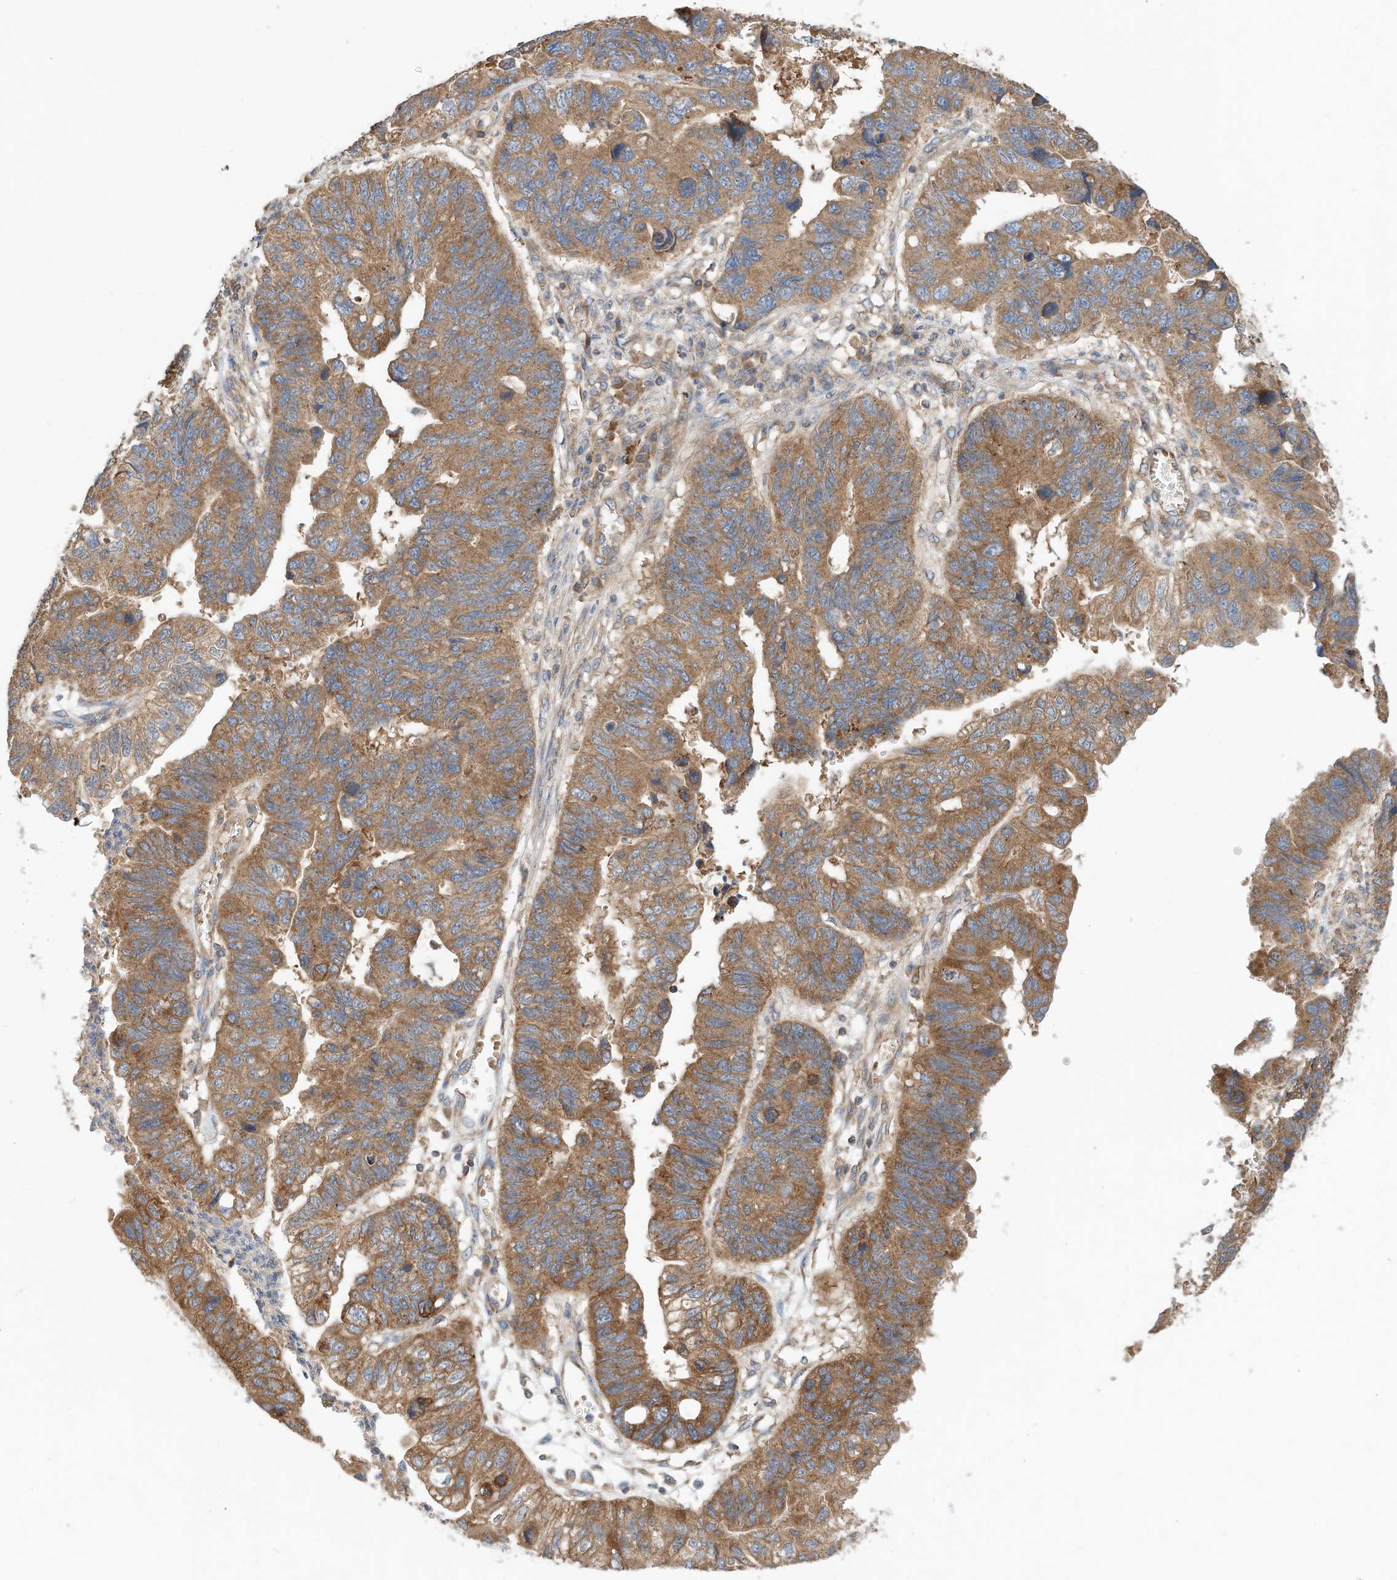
{"staining": {"intensity": "moderate", "quantity": ">75%", "location": "cytoplasmic/membranous"}, "tissue": "stomach cancer", "cell_type": "Tumor cells", "image_type": "cancer", "snomed": [{"axis": "morphology", "description": "Adenocarcinoma, NOS"}, {"axis": "topography", "description": "Stomach"}], "caption": "IHC histopathology image of adenocarcinoma (stomach) stained for a protein (brown), which exhibits medium levels of moderate cytoplasmic/membranous positivity in approximately >75% of tumor cells.", "gene": "CPAMD8", "patient": {"sex": "male", "age": 59}}